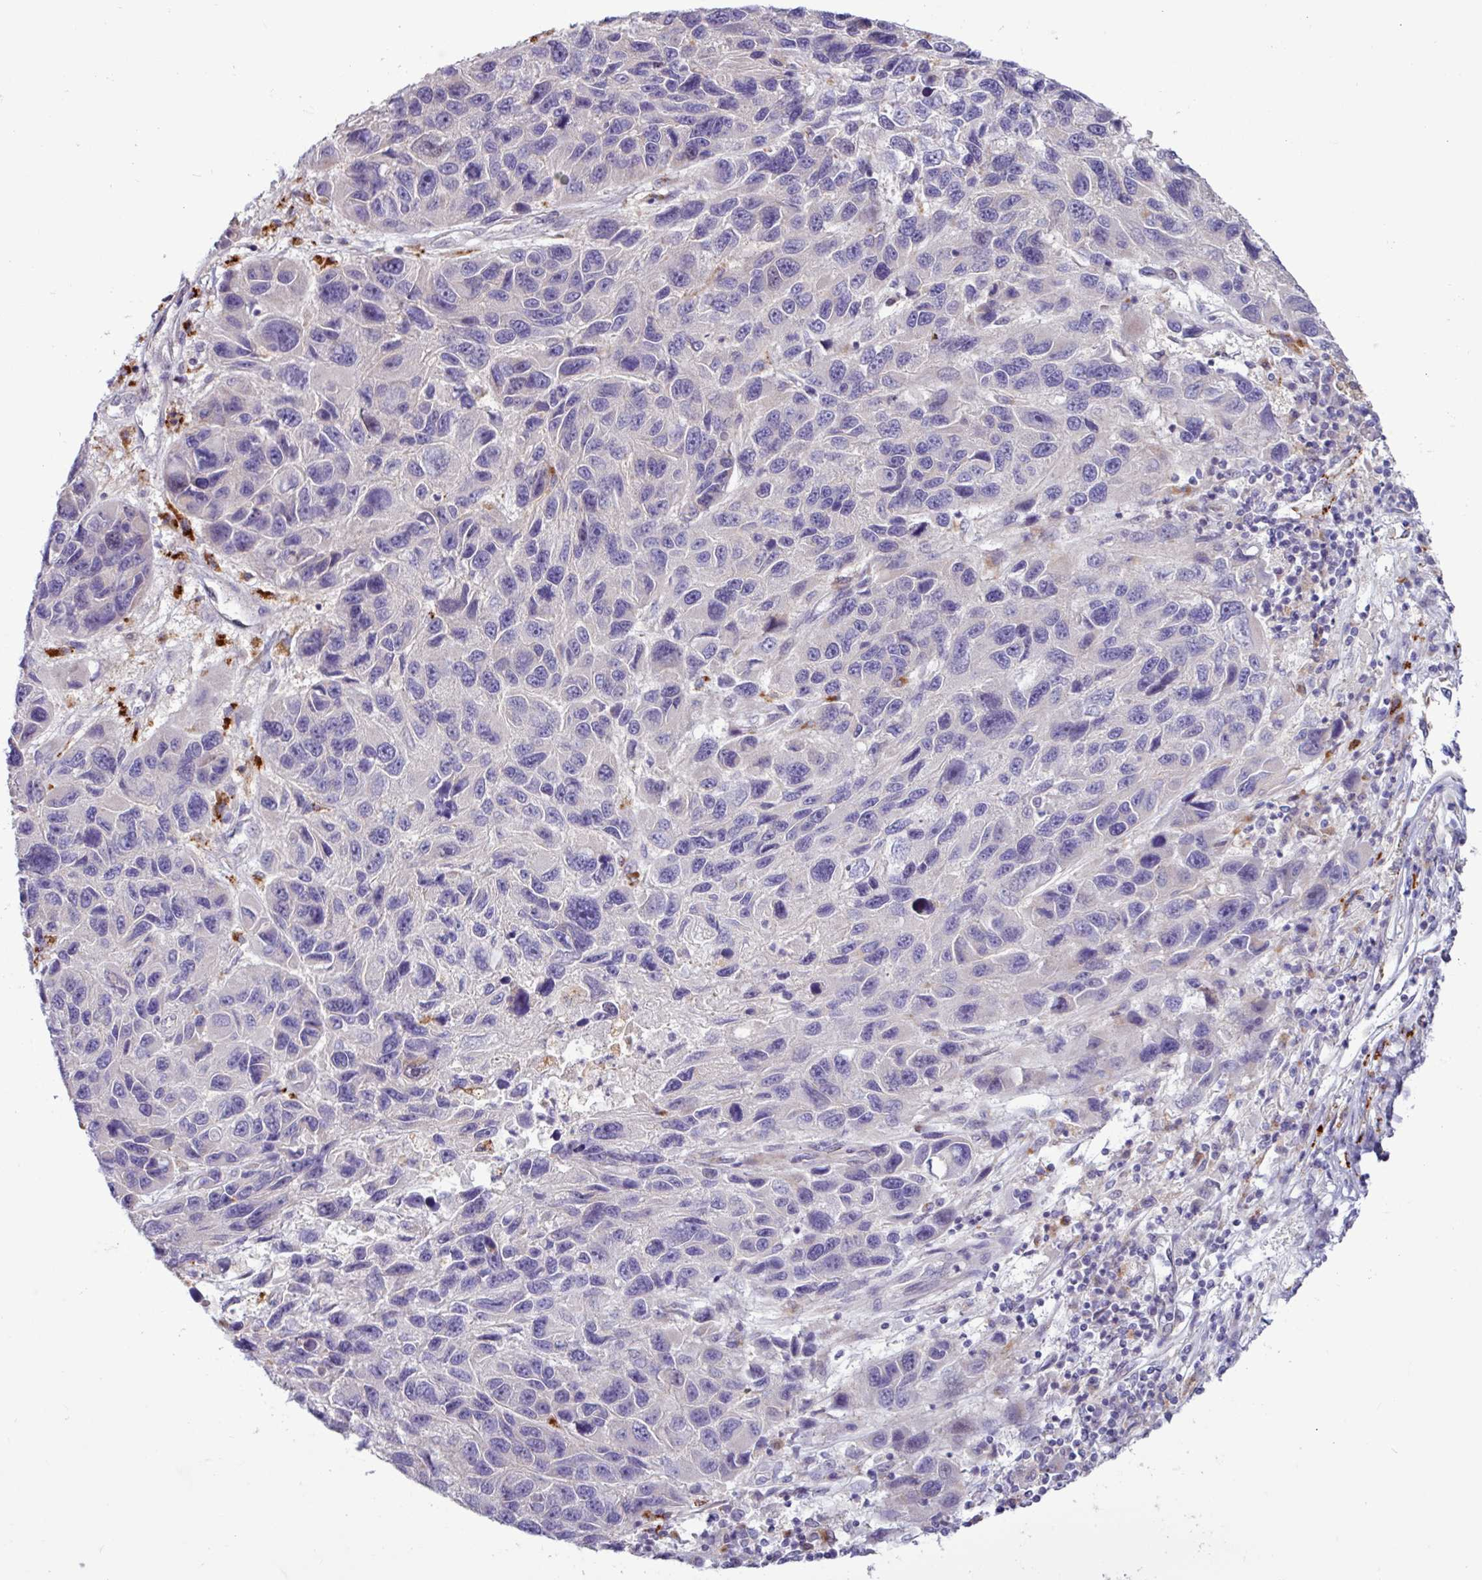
{"staining": {"intensity": "negative", "quantity": "none", "location": "none"}, "tissue": "melanoma", "cell_type": "Tumor cells", "image_type": "cancer", "snomed": [{"axis": "morphology", "description": "Malignant melanoma, NOS"}, {"axis": "topography", "description": "Skin"}], "caption": "Human malignant melanoma stained for a protein using IHC exhibits no staining in tumor cells.", "gene": "AMIGO2", "patient": {"sex": "male", "age": 53}}